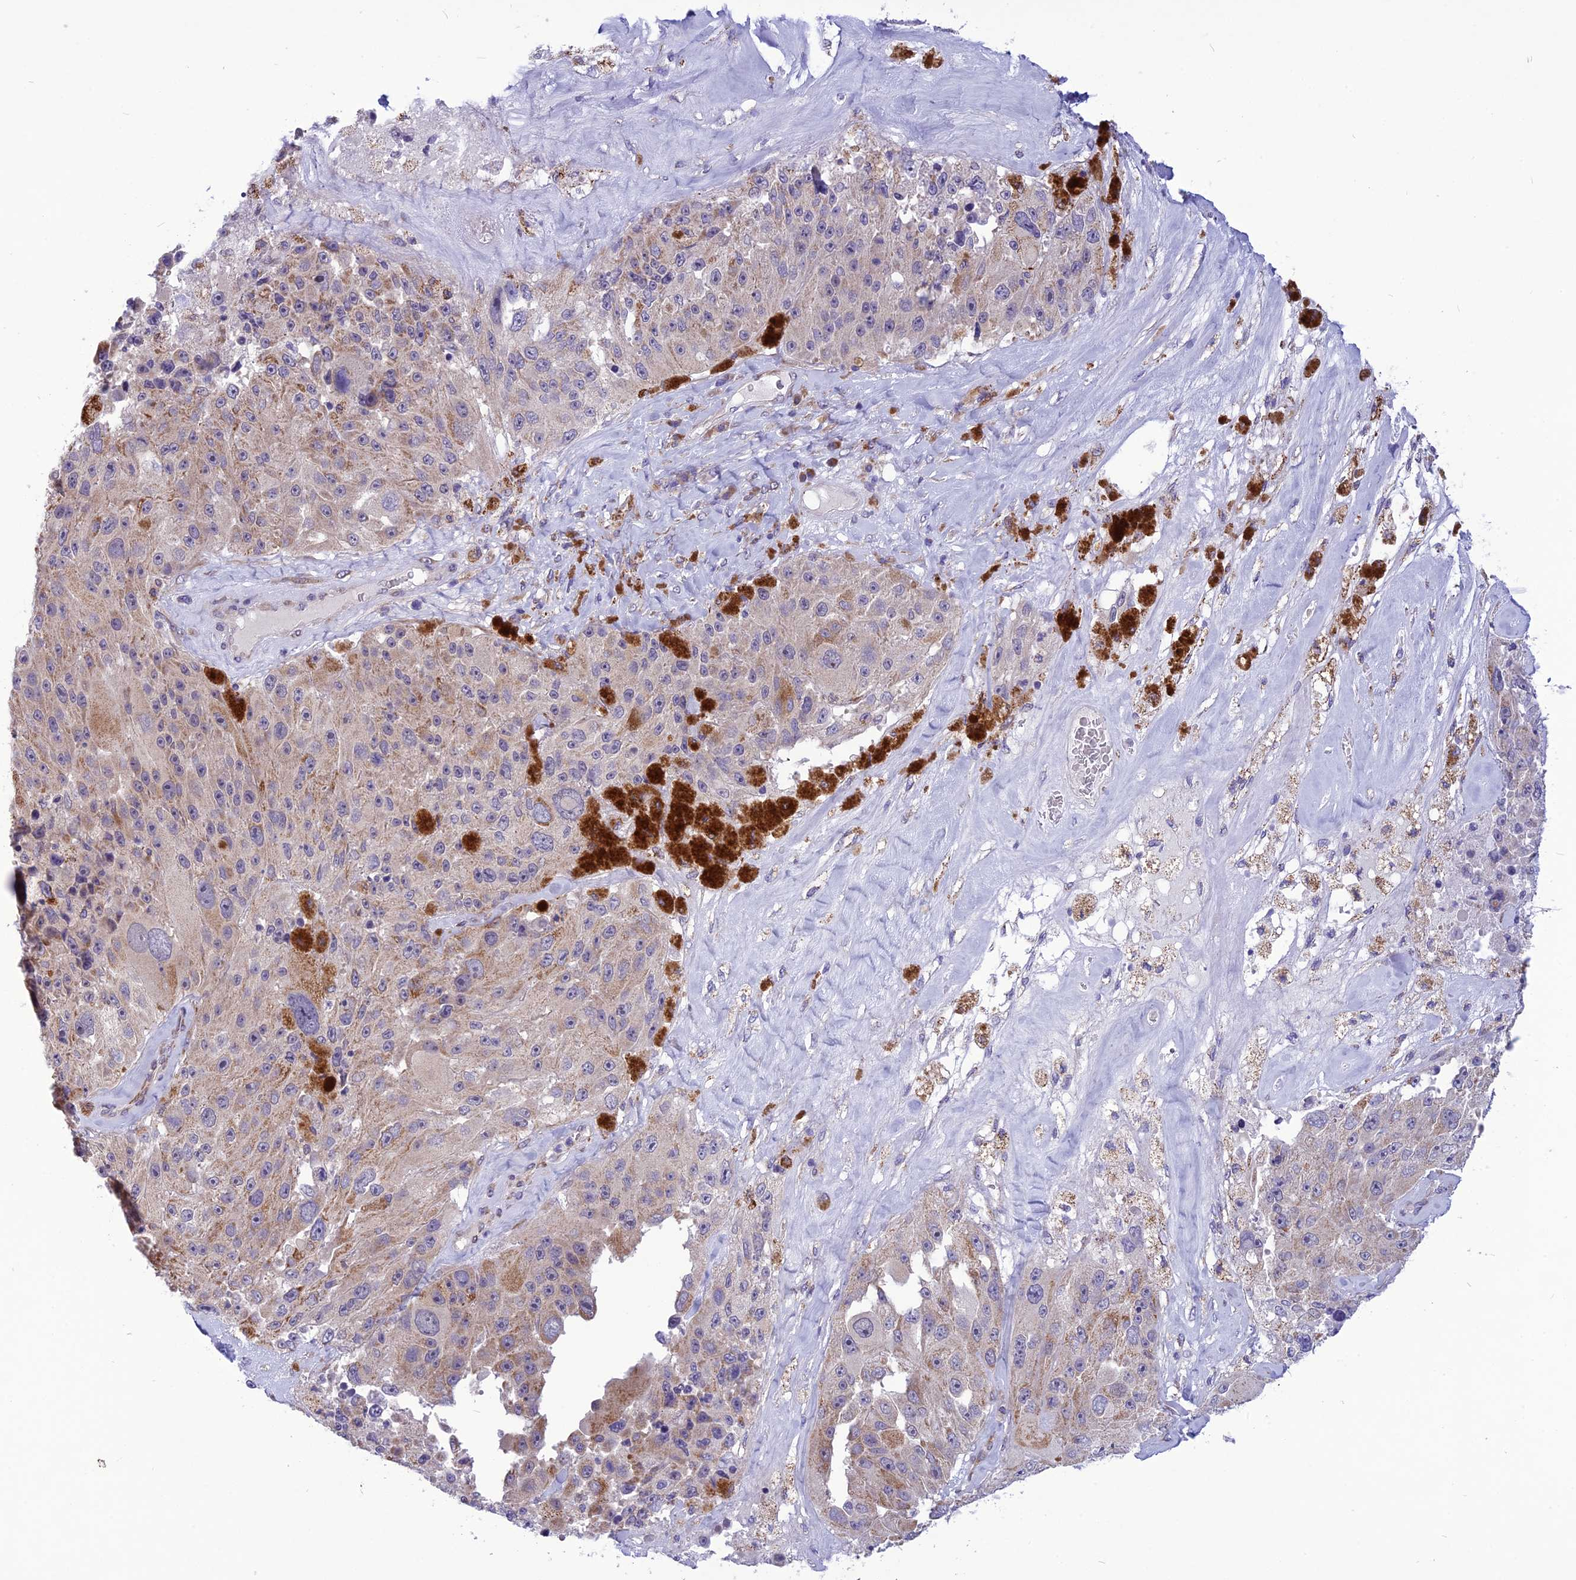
{"staining": {"intensity": "moderate", "quantity": "<25%", "location": "cytoplasmic/membranous"}, "tissue": "melanoma", "cell_type": "Tumor cells", "image_type": "cancer", "snomed": [{"axis": "morphology", "description": "Malignant melanoma, Metastatic site"}, {"axis": "topography", "description": "Lymph node"}], "caption": "A low amount of moderate cytoplasmic/membranous positivity is present in approximately <25% of tumor cells in malignant melanoma (metastatic site) tissue.", "gene": "PSMF1", "patient": {"sex": "male", "age": 62}}